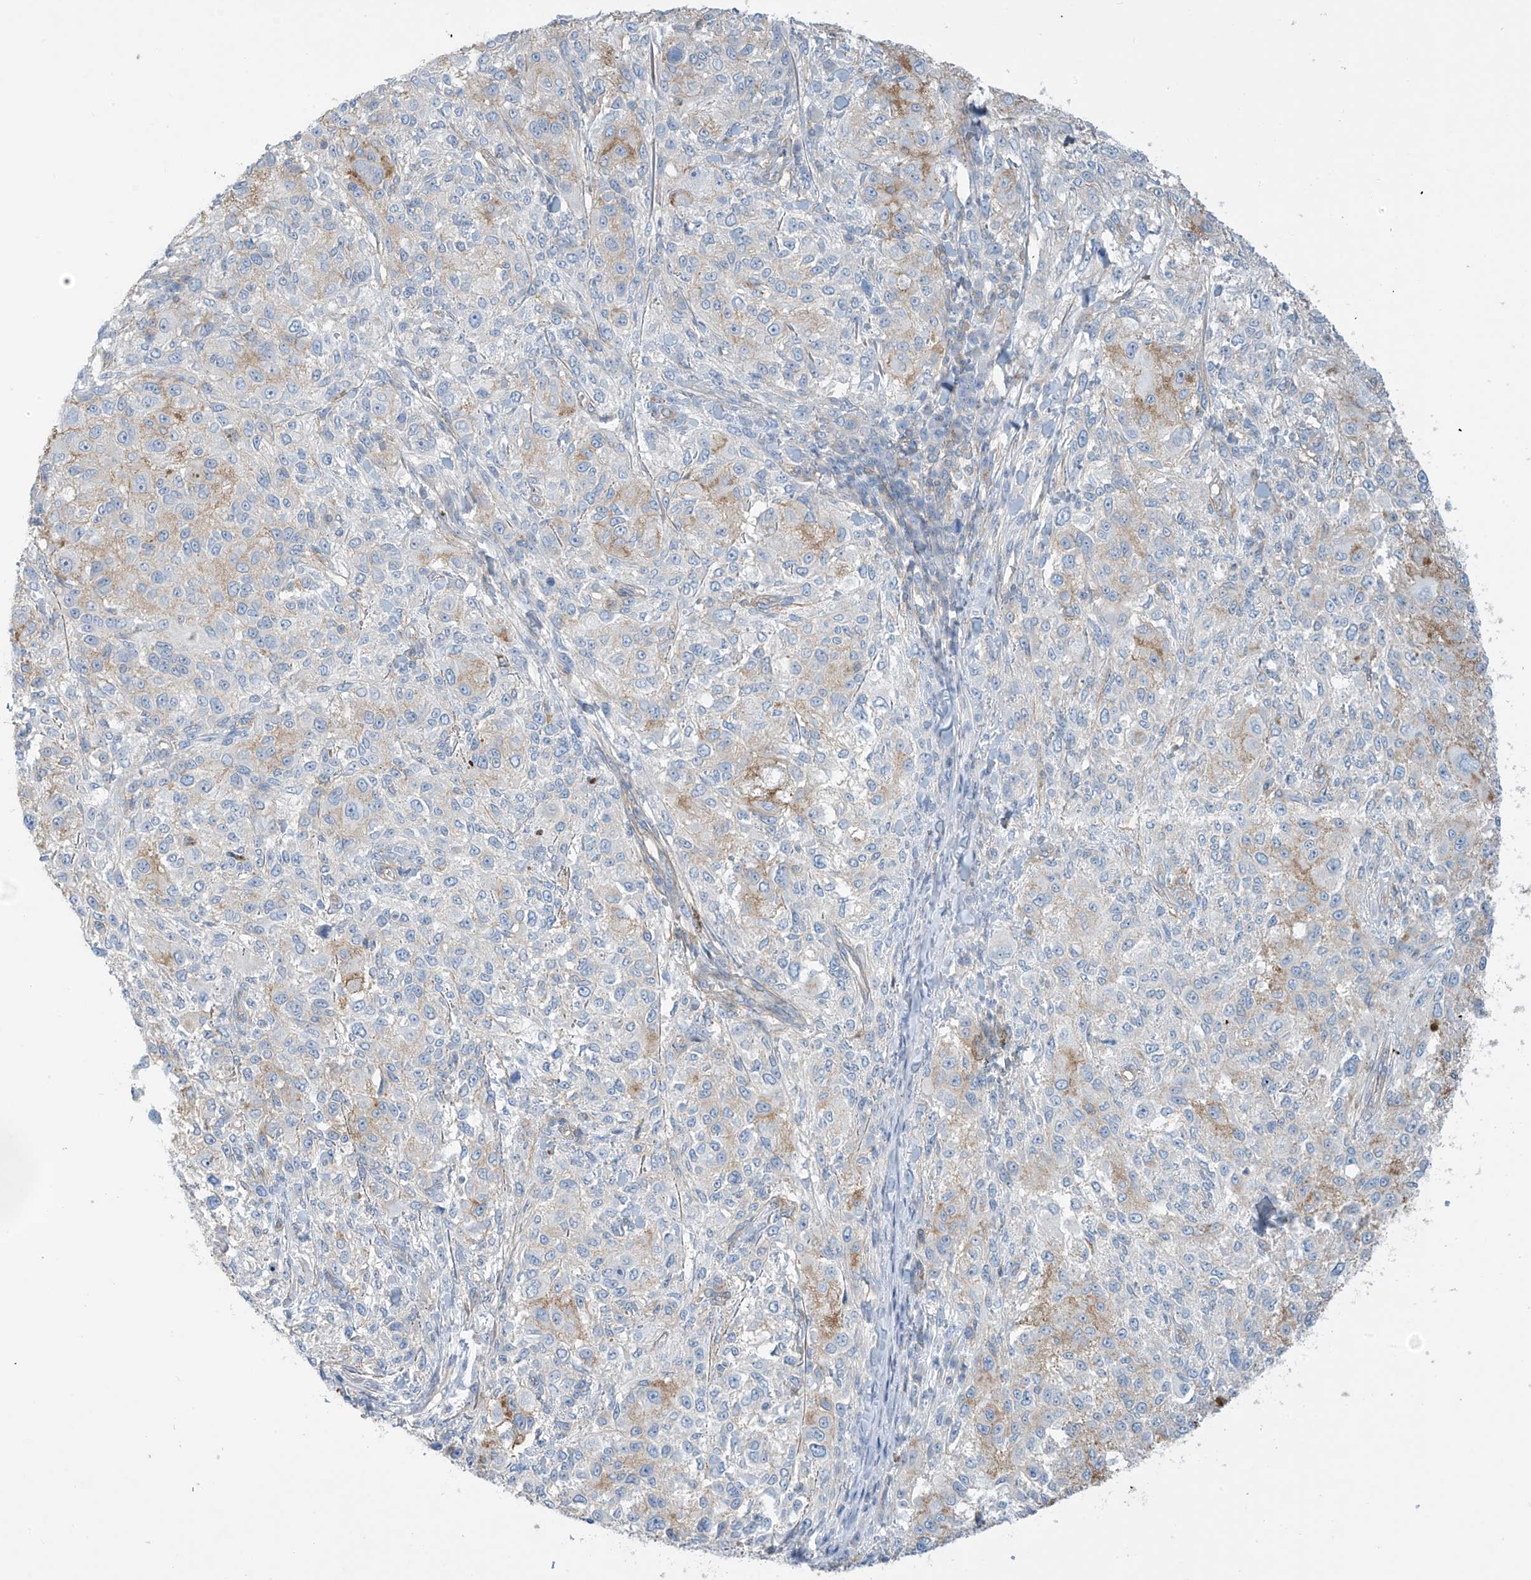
{"staining": {"intensity": "negative", "quantity": "none", "location": "none"}, "tissue": "melanoma", "cell_type": "Tumor cells", "image_type": "cancer", "snomed": [{"axis": "morphology", "description": "Necrosis, NOS"}, {"axis": "morphology", "description": "Malignant melanoma, NOS"}, {"axis": "topography", "description": "Skin"}], "caption": "IHC image of human melanoma stained for a protein (brown), which reveals no staining in tumor cells. (DAB (3,3'-diaminobenzidine) IHC visualized using brightfield microscopy, high magnification).", "gene": "ZNF846", "patient": {"sex": "female", "age": 87}}